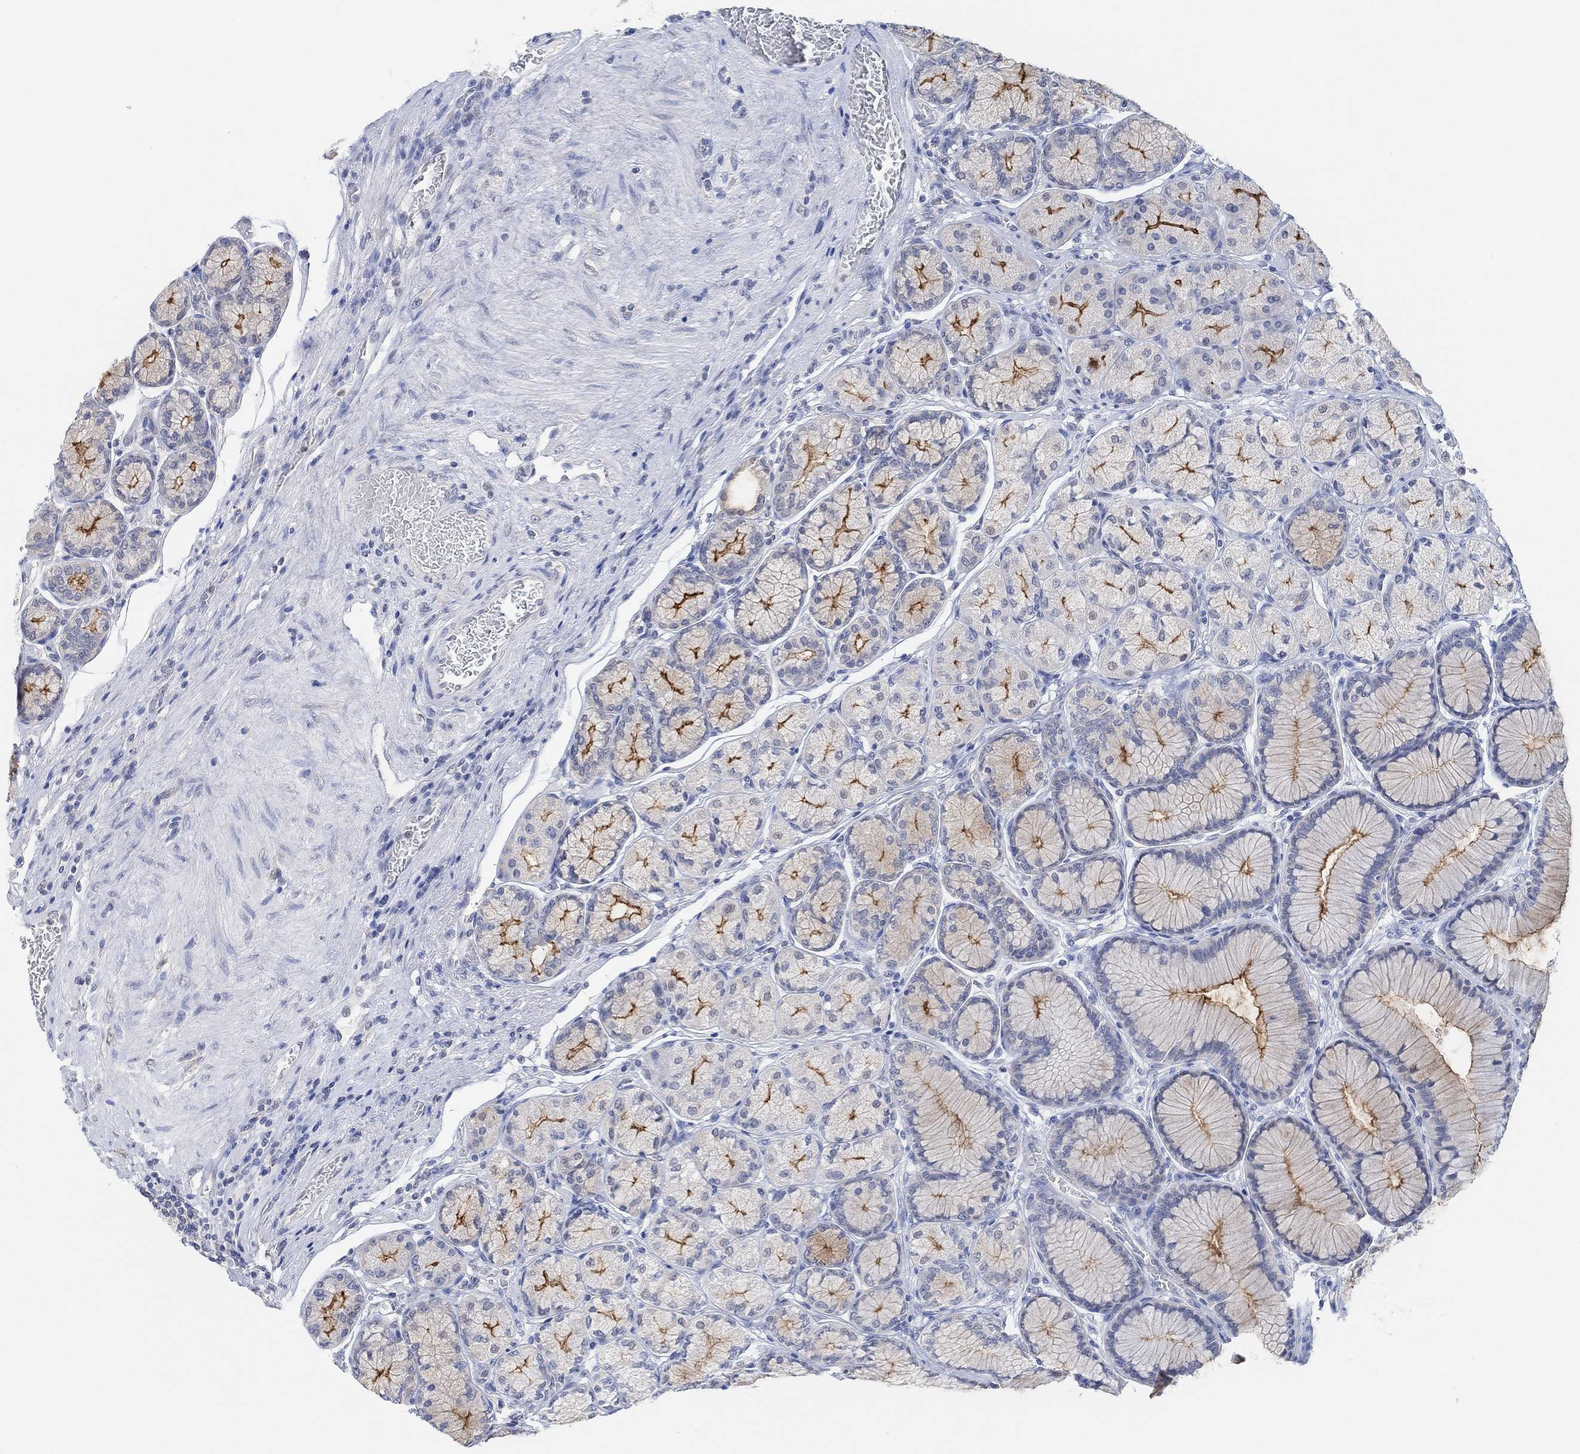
{"staining": {"intensity": "strong", "quantity": "25%-75%", "location": "cytoplasmic/membranous"}, "tissue": "stomach", "cell_type": "Glandular cells", "image_type": "normal", "snomed": [{"axis": "morphology", "description": "Normal tissue, NOS"}, {"axis": "morphology", "description": "Adenocarcinoma, NOS"}, {"axis": "morphology", "description": "Adenocarcinoma, High grade"}, {"axis": "topography", "description": "Stomach, upper"}, {"axis": "topography", "description": "Stomach"}], "caption": "Immunohistochemistry staining of benign stomach, which reveals high levels of strong cytoplasmic/membranous expression in about 25%-75% of glandular cells indicating strong cytoplasmic/membranous protein positivity. The staining was performed using DAB (3,3'-diaminobenzidine) (brown) for protein detection and nuclei were counterstained in hematoxylin (blue).", "gene": "MUC1", "patient": {"sex": "female", "age": 65}}